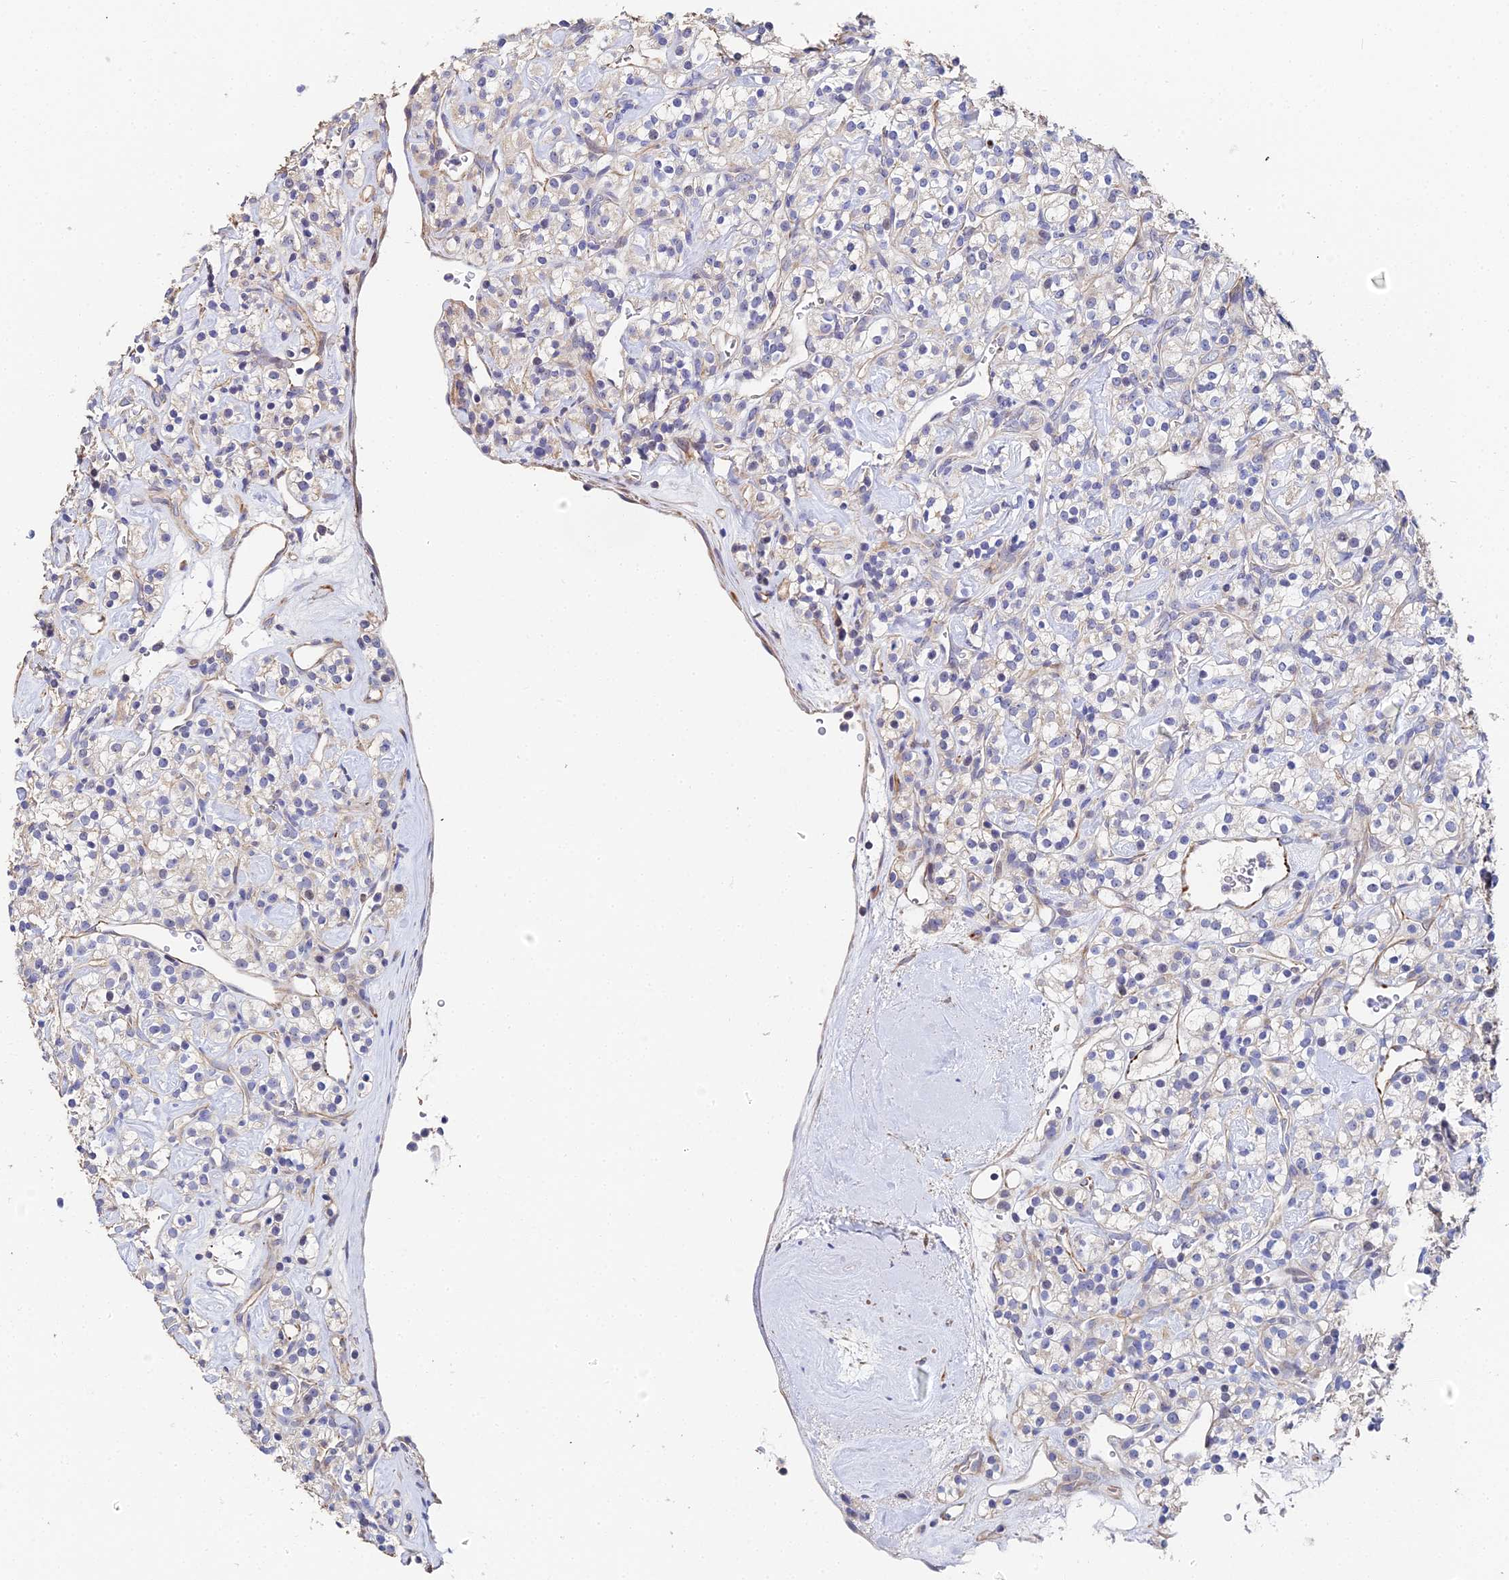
{"staining": {"intensity": "negative", "quantity": "none", "location": "none"}, "tissue": "renal cancer", "cell_type": "Tumor cells", "image_type": "cancer", "snomed": [{"axis": "morphology", "description": "Adenocarcinoma, NOS"}, {"axis": "topography", "description": "Kidney"}], "caption": "Immunohistochemistry of human renal adenocarcinoma shows no expression in tumor cells.", "gene": "ENSG00000268674", "patient": {"sex": "male", "age": 77}}